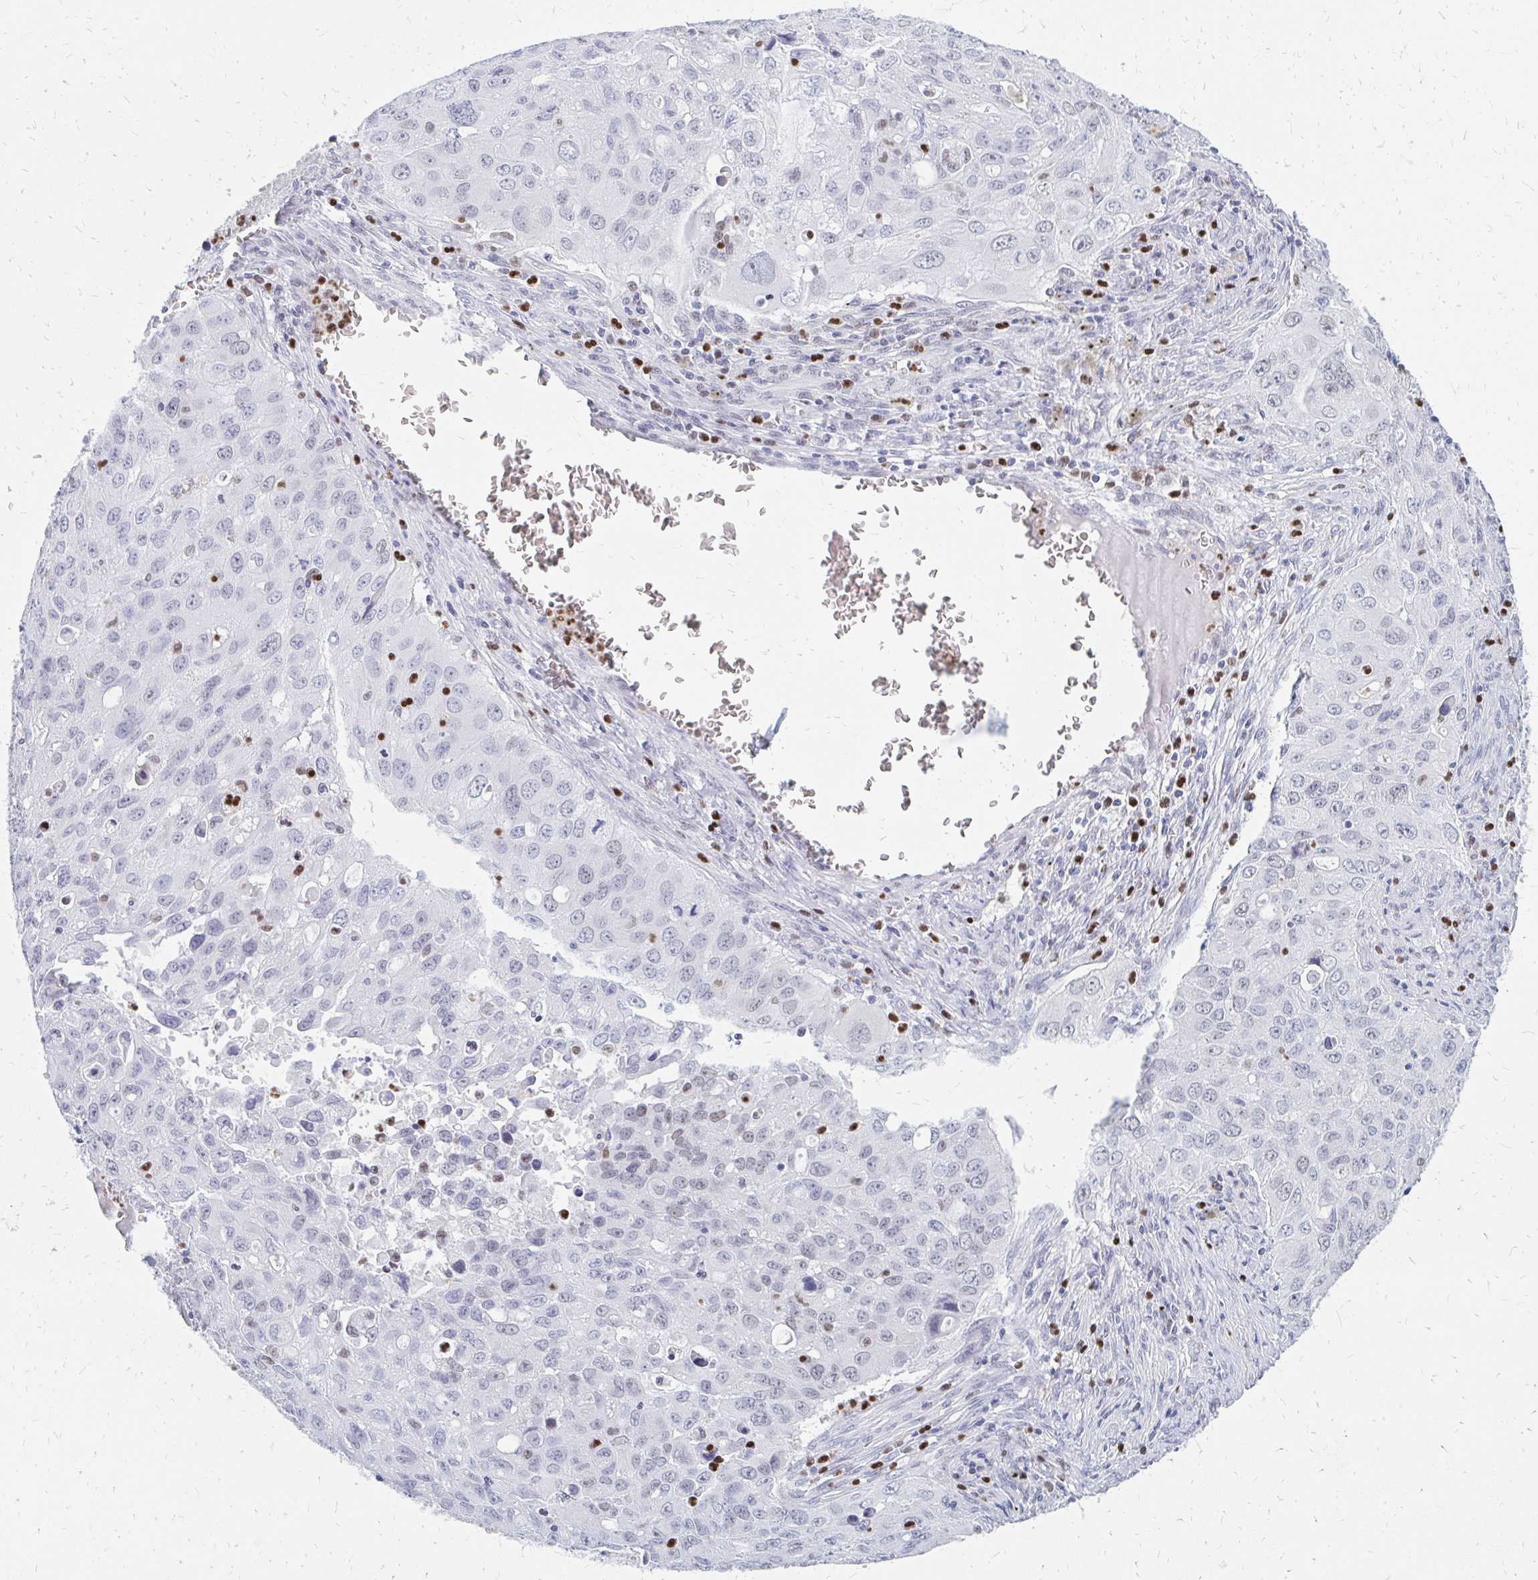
{"staining": {"intensity": "weak", "quantity": "<25%", "location": "nuclear"}, "tissue": "lung cancer", "cell_type": "Tumor cells", "image_type": "cancer", "snomed": [{"axis": "morphology", "description": "Adenocarcinoma, NOS"}, {"axis": "morphology", "description": "Adenocarcinoma, metastatic, NOS"}, {"axis": "topography", "description": "Lymph node"}, {"axis": "topography", "description": "Lung"}], "caption": "Tumor cells show no significant protein positivity in adenocarcinoma (lung). (Brightfield microscopy of DAB IHC at high magnification).", "gene": "PLK3", "patient": {"sex": "female", "age": 42}}